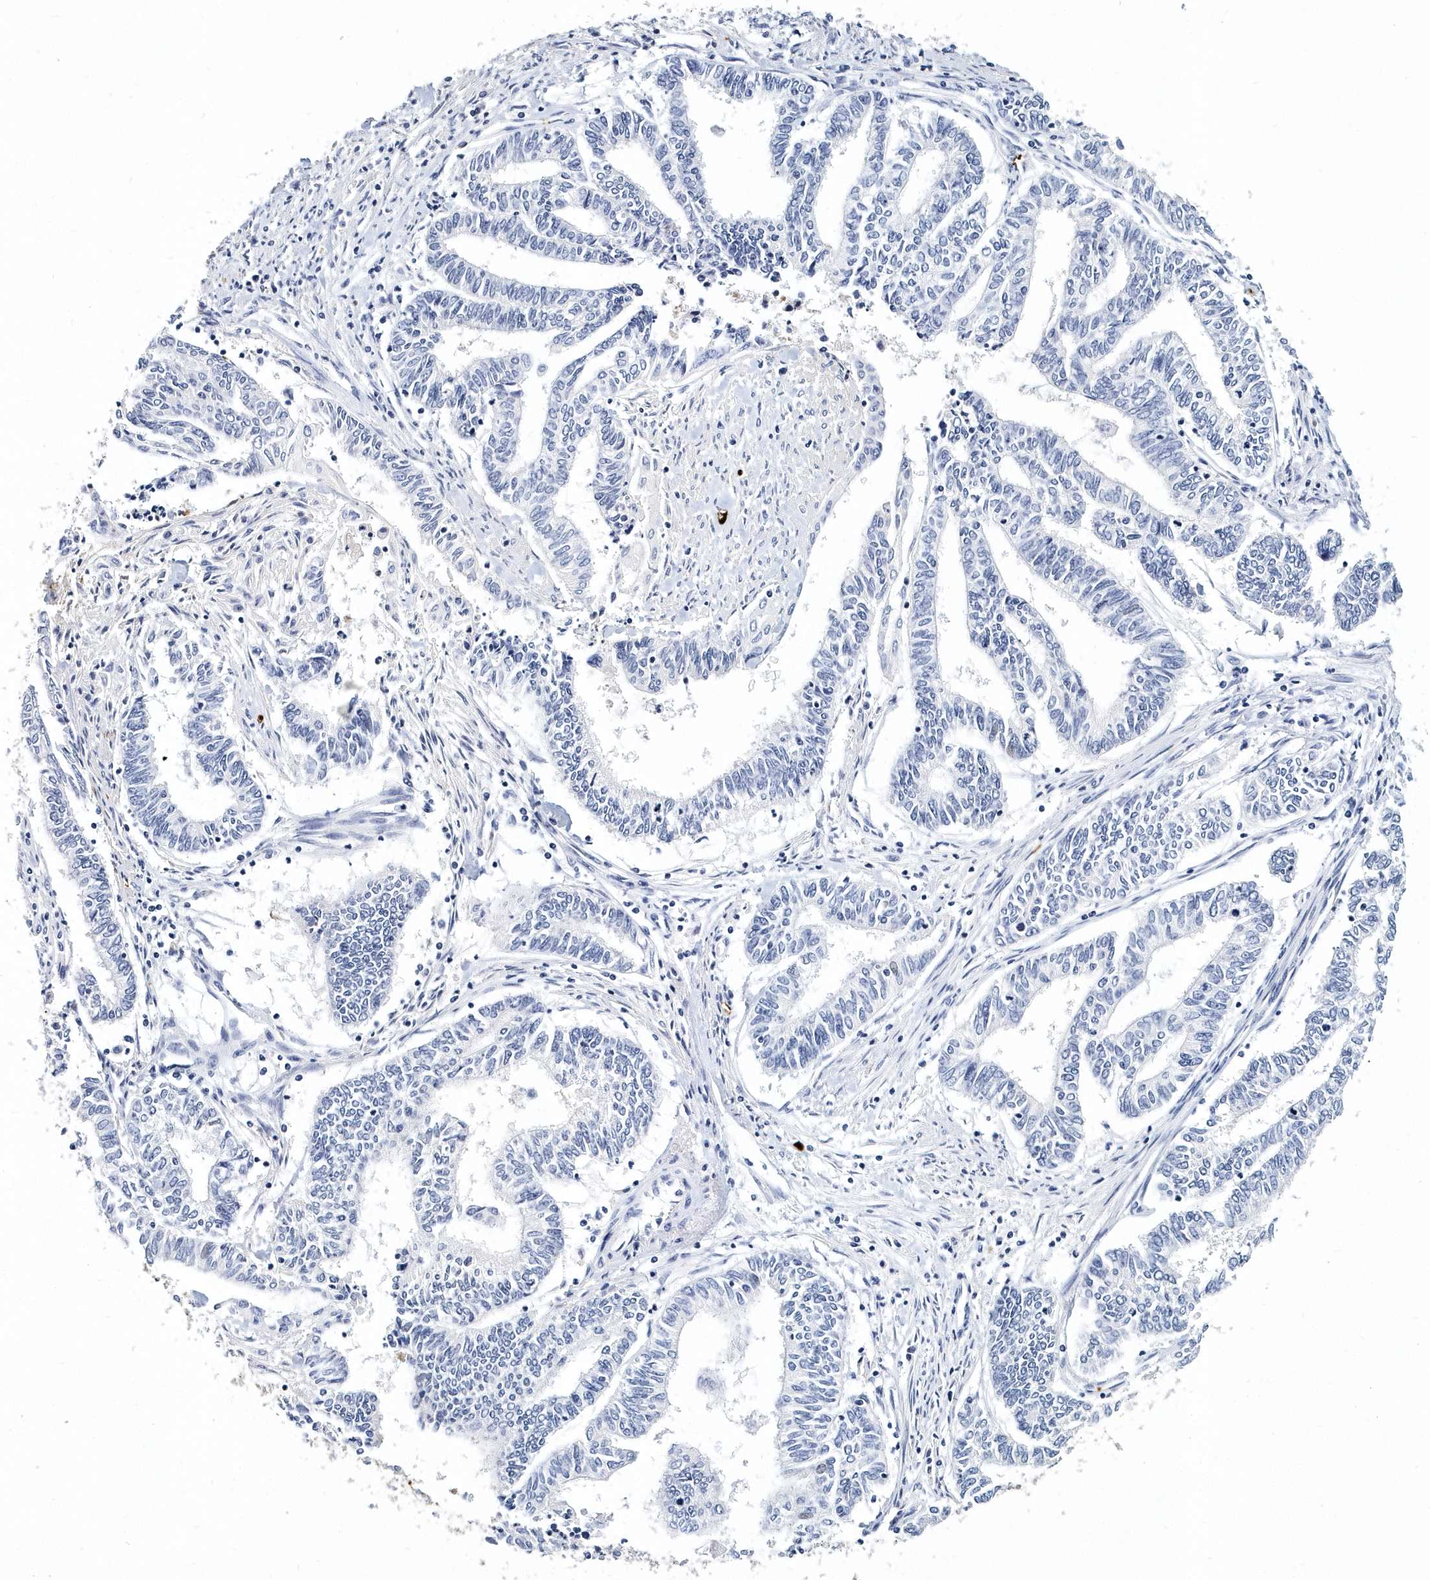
{"staining": {"intensity": "negative", "quantity": "none", "location": "none"}, "tissue": "endometrial cancer", "cell_type": "Tumor cells", "image_type": "cancer", "snomed": [{"axis": "morphology", "description": "Adenocarcinoma, NOS"}, {"axis": "topography", "description": "Uterus"}, {"axis": "topography", "description": "Endometrium"}], "caption": "A micrograph of human endometrial cancer is negative for staining in tumor cells.", "gene": "ITGA2B", "patient": {"sex": "female", "age": 70}}